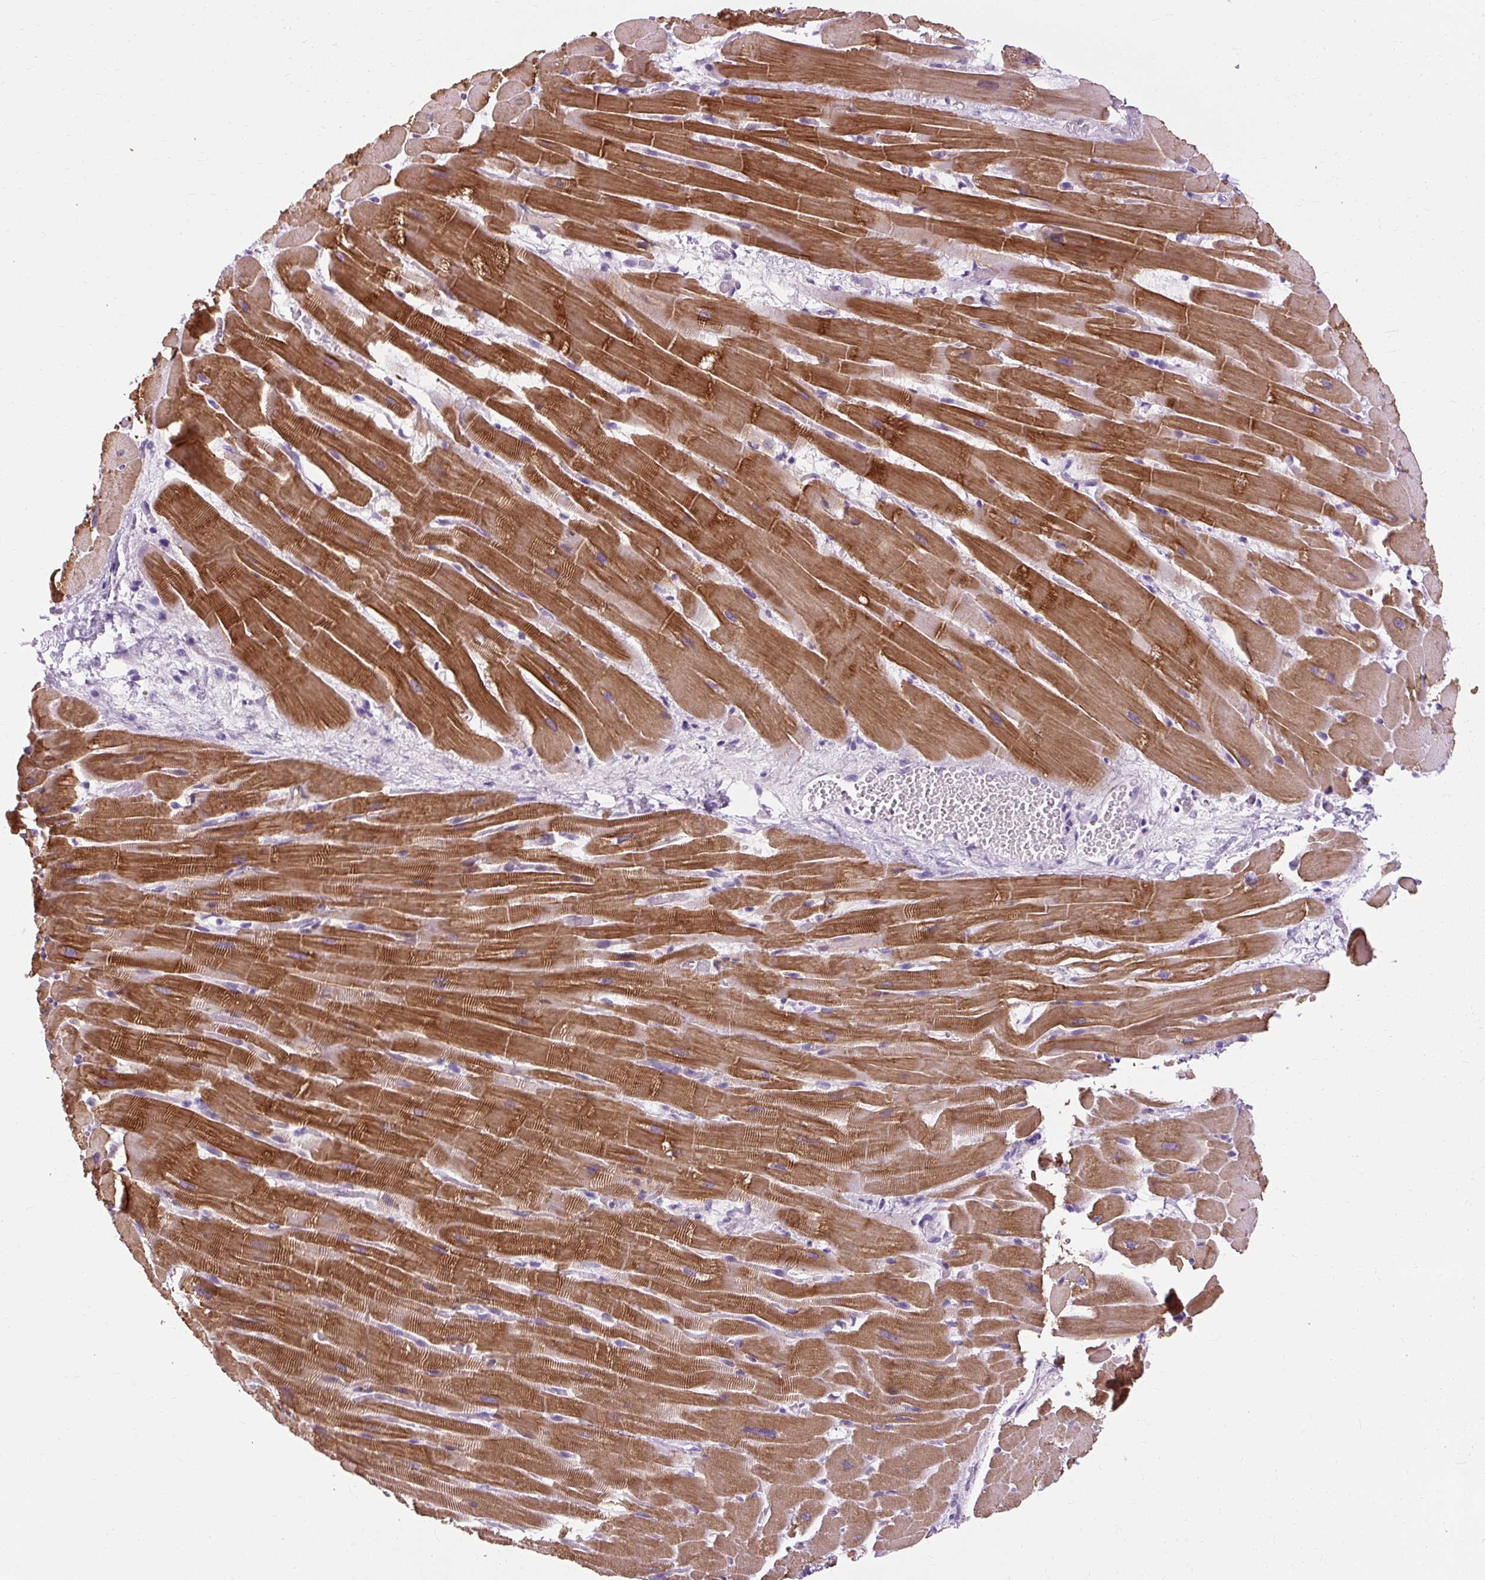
{"staining": {"intensity": "moderate", "quantity": ">75%", "location": "cytoplasmic/membranous"}, "tissue": "heart muscle", "cell_type": "Cardiomyocytes", "image_type": "normal", "snomed": [{"axis": "morphology", "description": "Normal tissue, NOS"}, {"axis": "topography", "description": "Heart"}], "caption": "Immunohistochemical staining of unremarkable human heart muscle demonstrates moderate cytoplasmic/membranous protein staining in approximately >75% of cardiomyocytes. Nuclei are stained in blue.", "gene": "B3GNT4", "patient": {"sex": "male", "age": 37}}